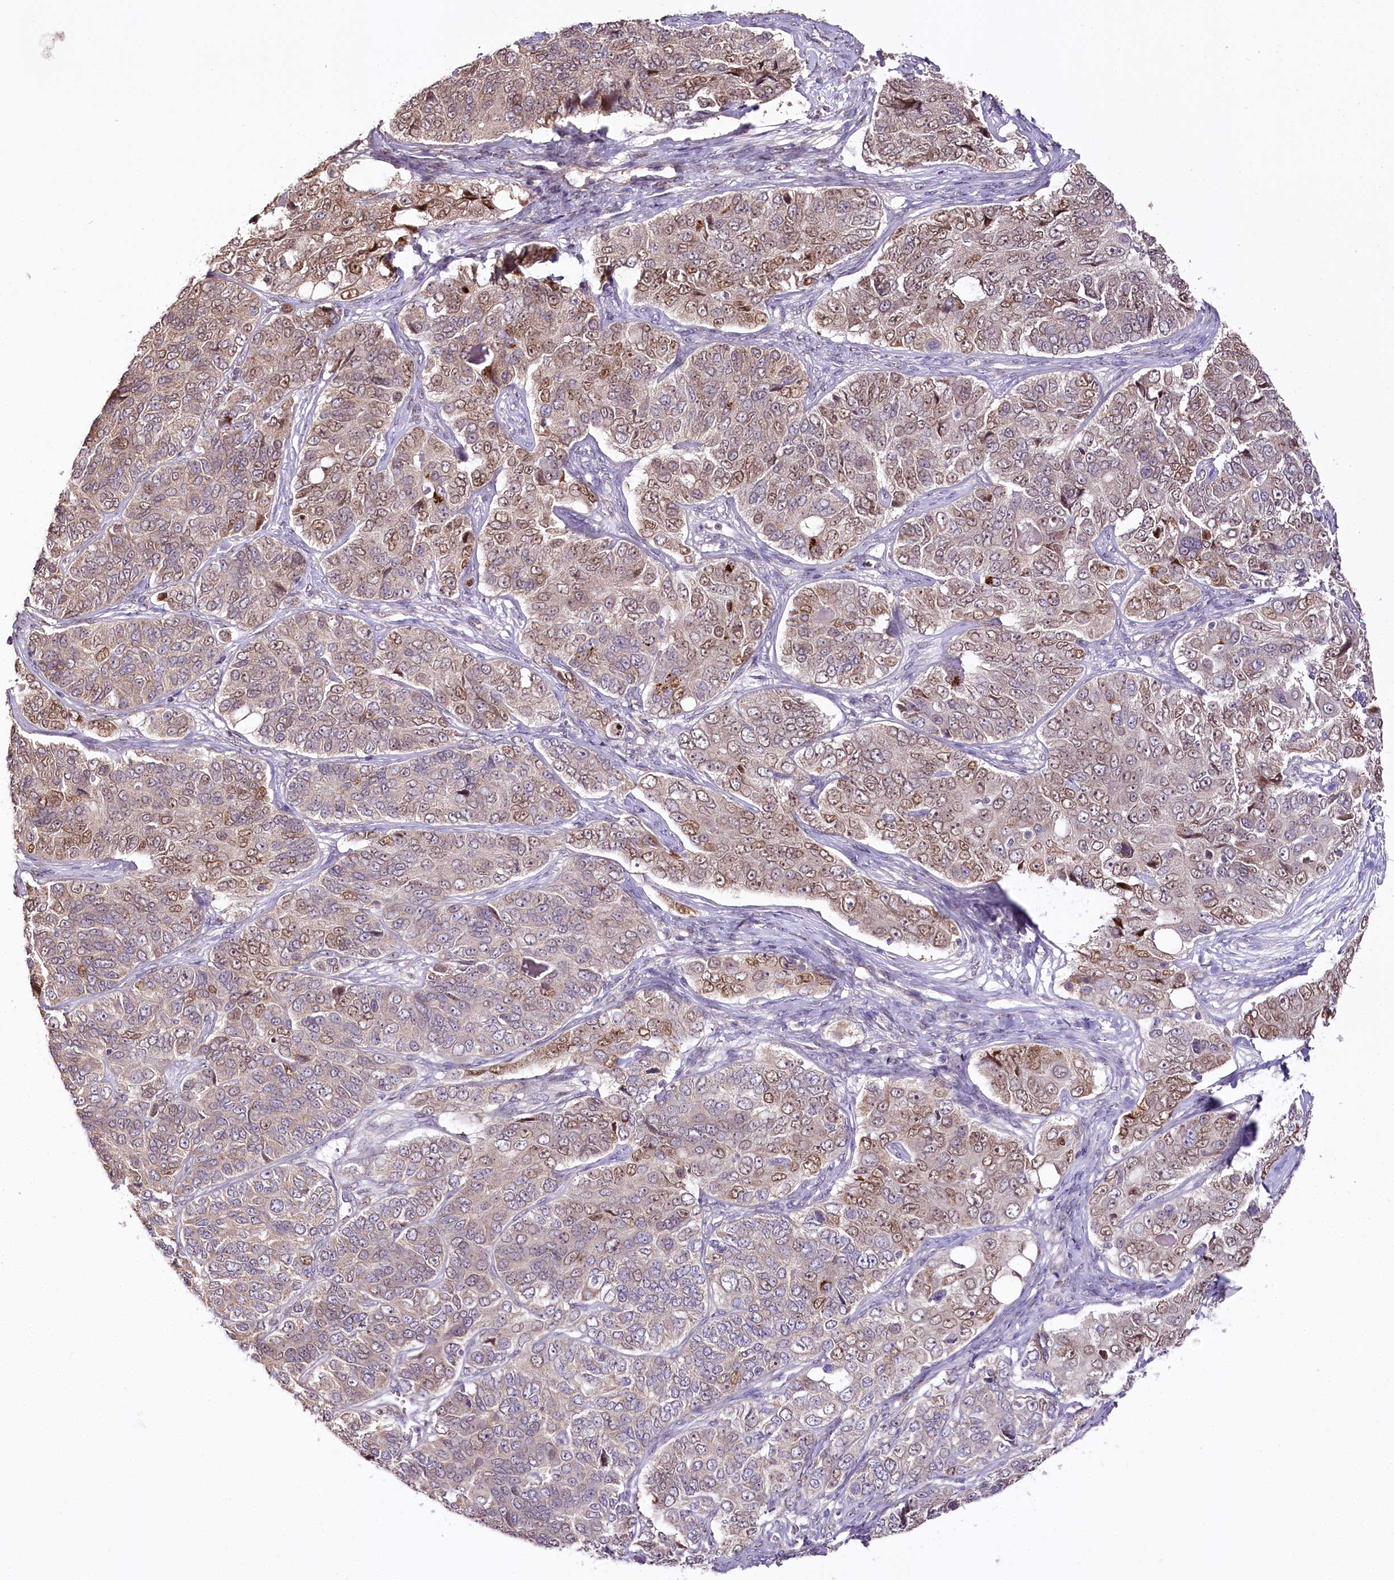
{"staining": {"intensity": "moderate", "quantity": "<25%", "location": "nuclear"}, "tissue": "ovarian cancer", "cell_type": "Tumor cells", "image_type": "cancer", "snomed": [{"axis": "morphology", "description": "Carcinoma, endometroid"}, {"axis": "topography", "description": "Ovary"}], "caption": "Immunohistochemistry staining of ovarian endometroid carcinoma, which displays low levels of moderate nuclear expression in about <25% of tumor cells indicating moderate nuclear protein expression. The staining was performed using DAB (3,3'-diaminobenzidine) (brown) for protein detection and nuclei were counterstained in hematoxylin (blue).", "gene": "ZNF226", "patient": {"sex": "female", "age": 51}}